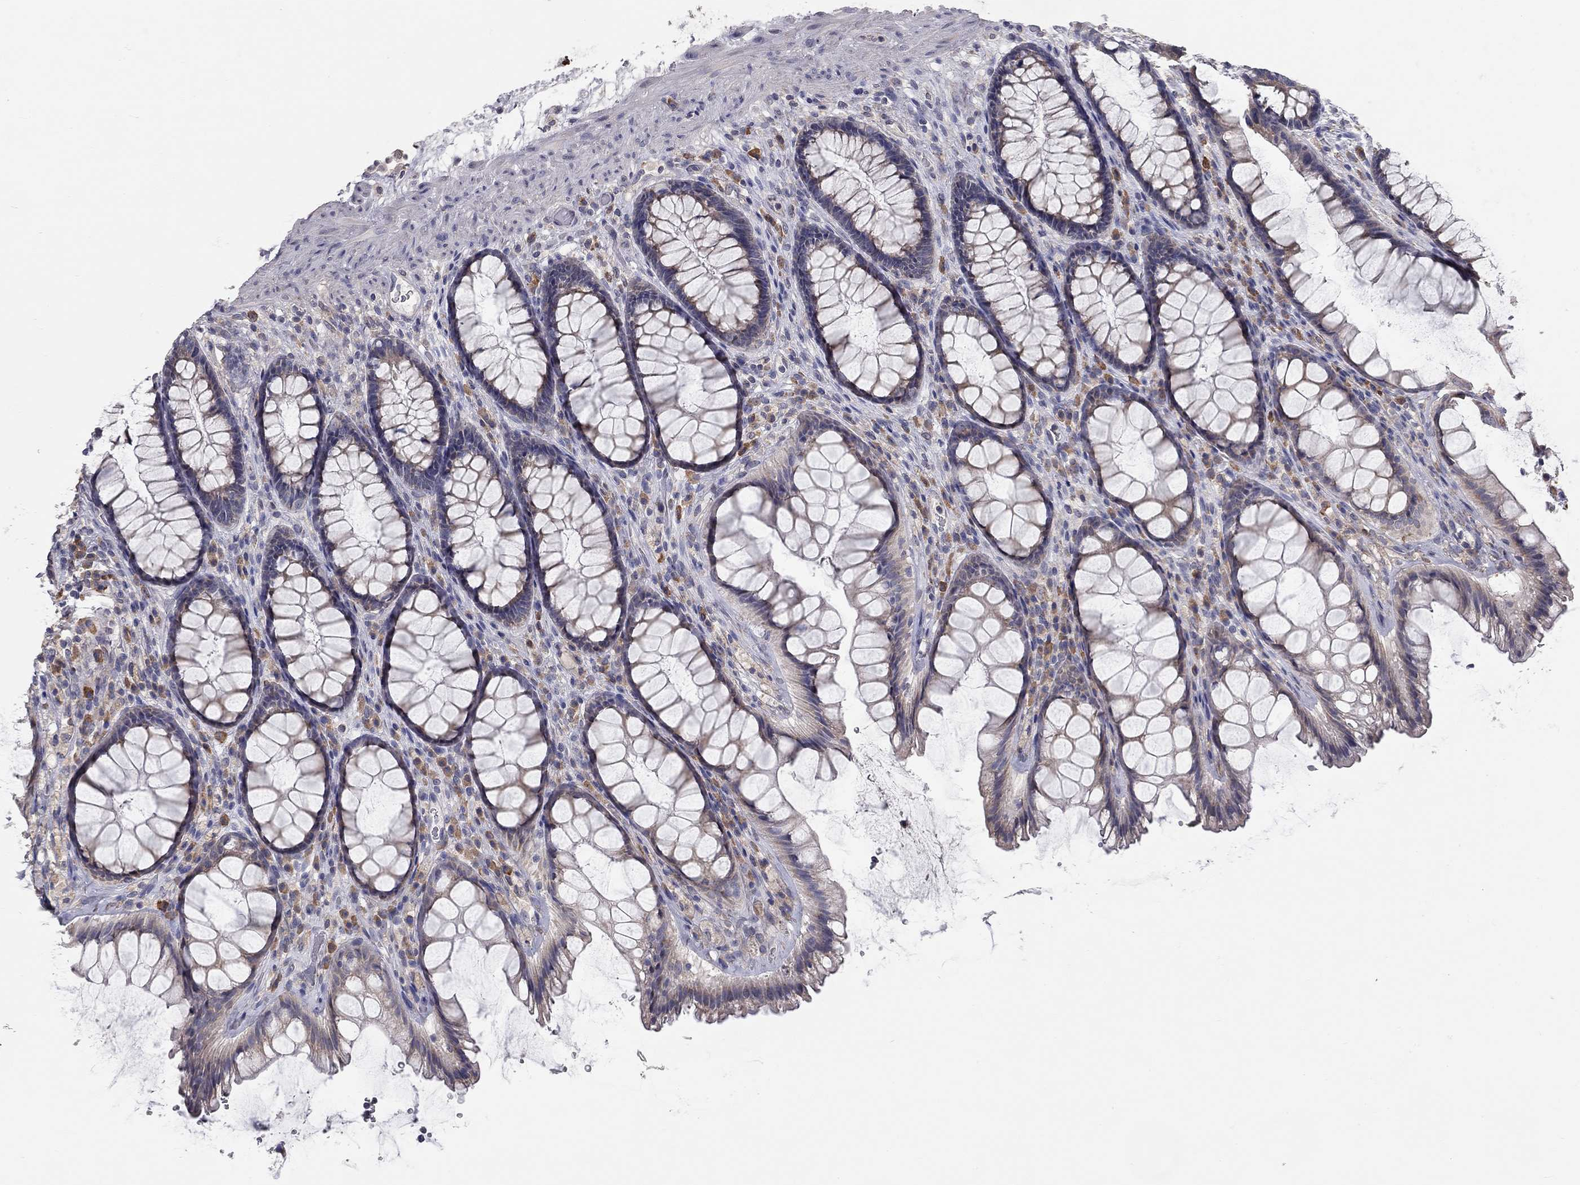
{"staining": {"intensity": "negative", "quantity": "none", "location": "none"}, "tissue": "rectum", "cell_type": "Glandular cells", "image_type": "normal", "snomed": [{"axis": "morphology", "description": "Normal tissue, NOS"}, {"axis": "topography", "description": "Rectum"}], "caption": "Rectum stained for a protein using immunohistochemistry demonstrates no staining glandular cells.", "gene": "XAGE2", "patient": {"sex": "male", "age": 72}}